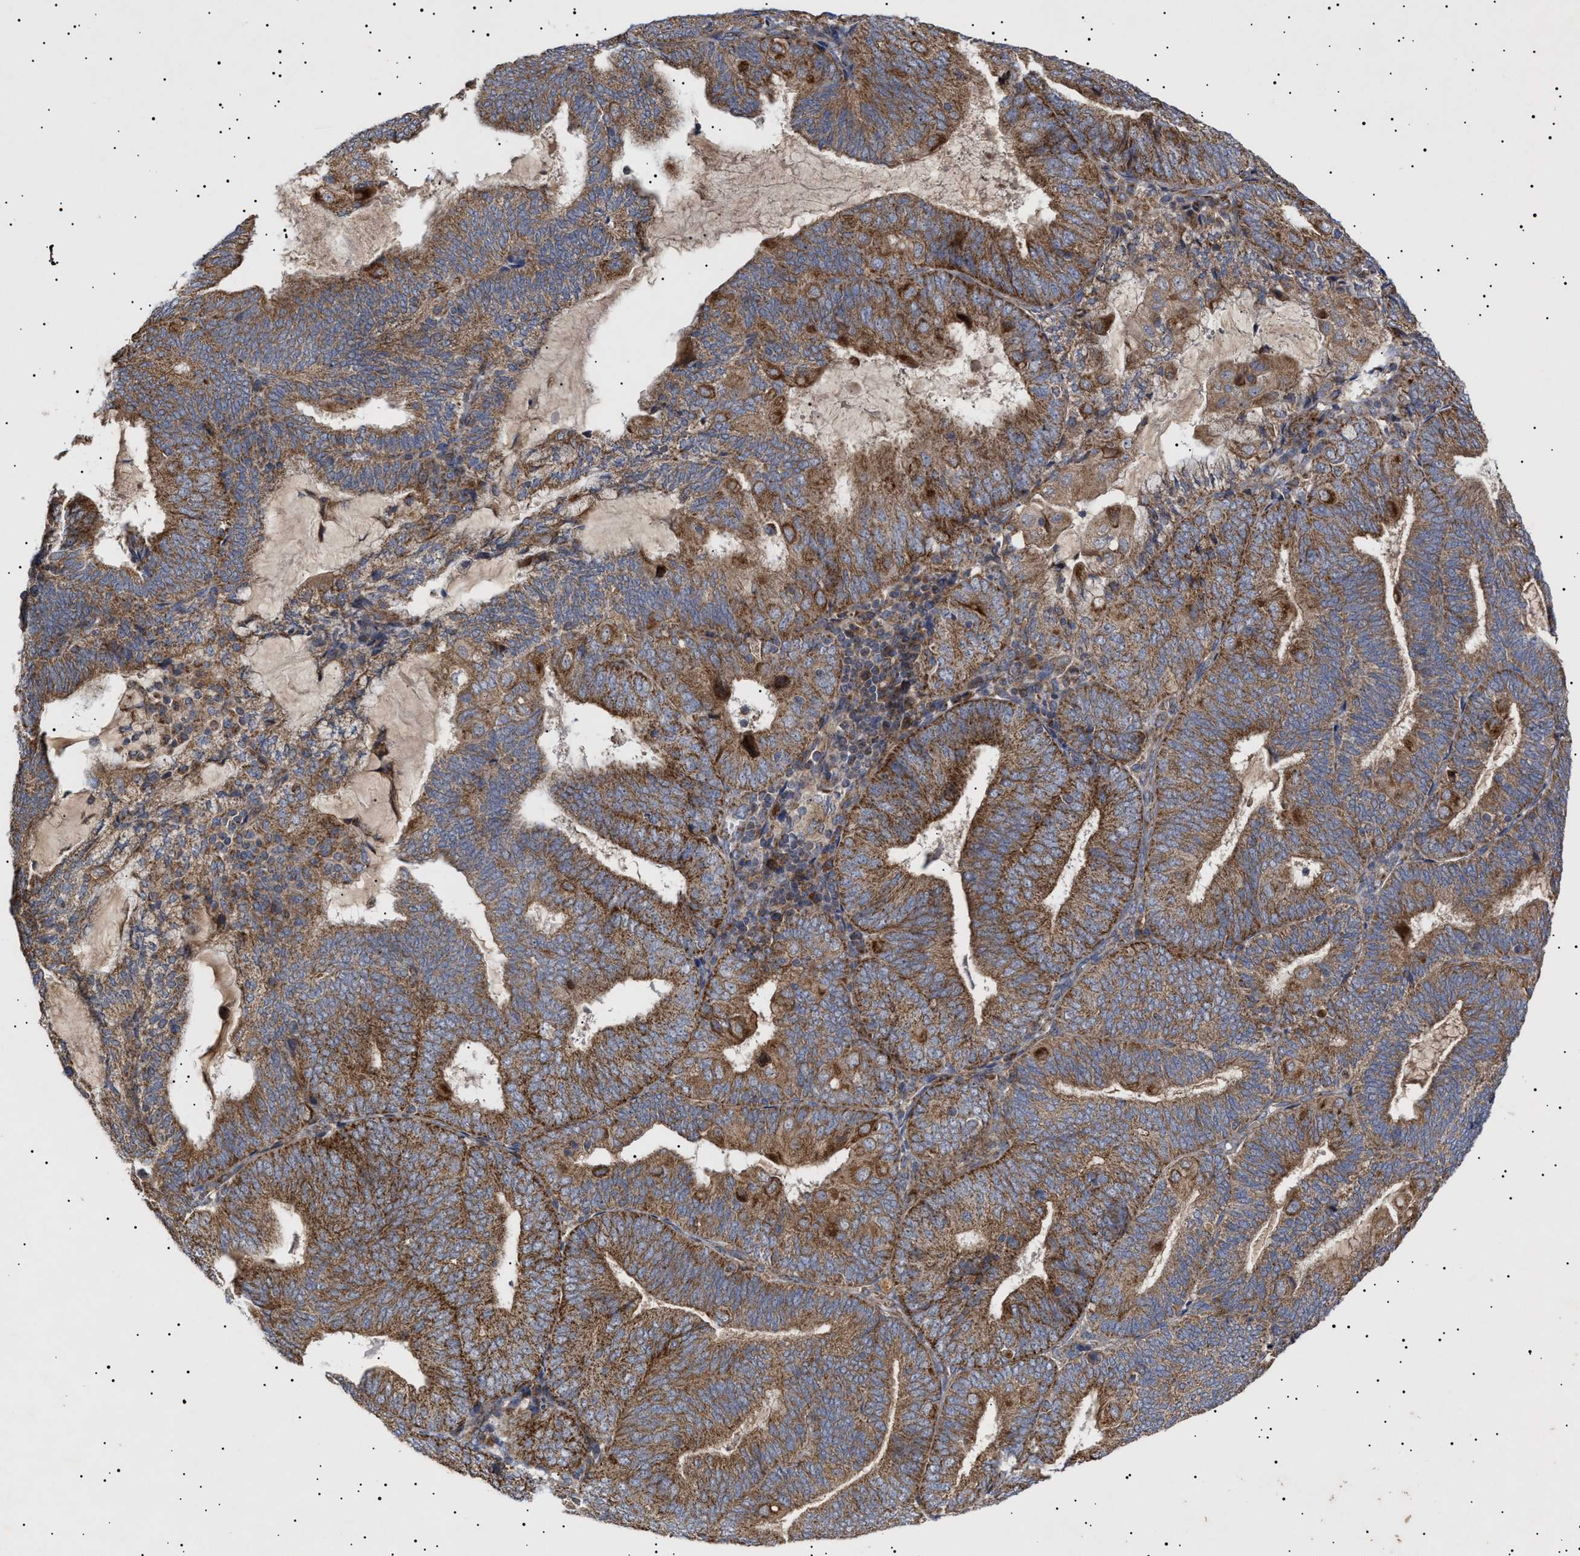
{"staining": {"intensity": "strong", "quantity": ">75%", "location": "cytoplasmic/membranous"}, "tissue": "endometrial cancer", "cell_type": "Tumor cells", "image_type": "cancer", "snomed": [{"axis": "morphology", "description": "Adenocarcinoma, NOS"}, {"axis": "topography", "description": "Endometrium"}], "caption": "IHC (DAB (3,3'-diaminobenzidine)) staining of human adenocarcinoma (endometrial) displays strong cytoplasmic/membranous protein expression in approximately >75% of tumor cells.", "gene": "MRPL10", "patient": {"sex": "female", "age": 81}}